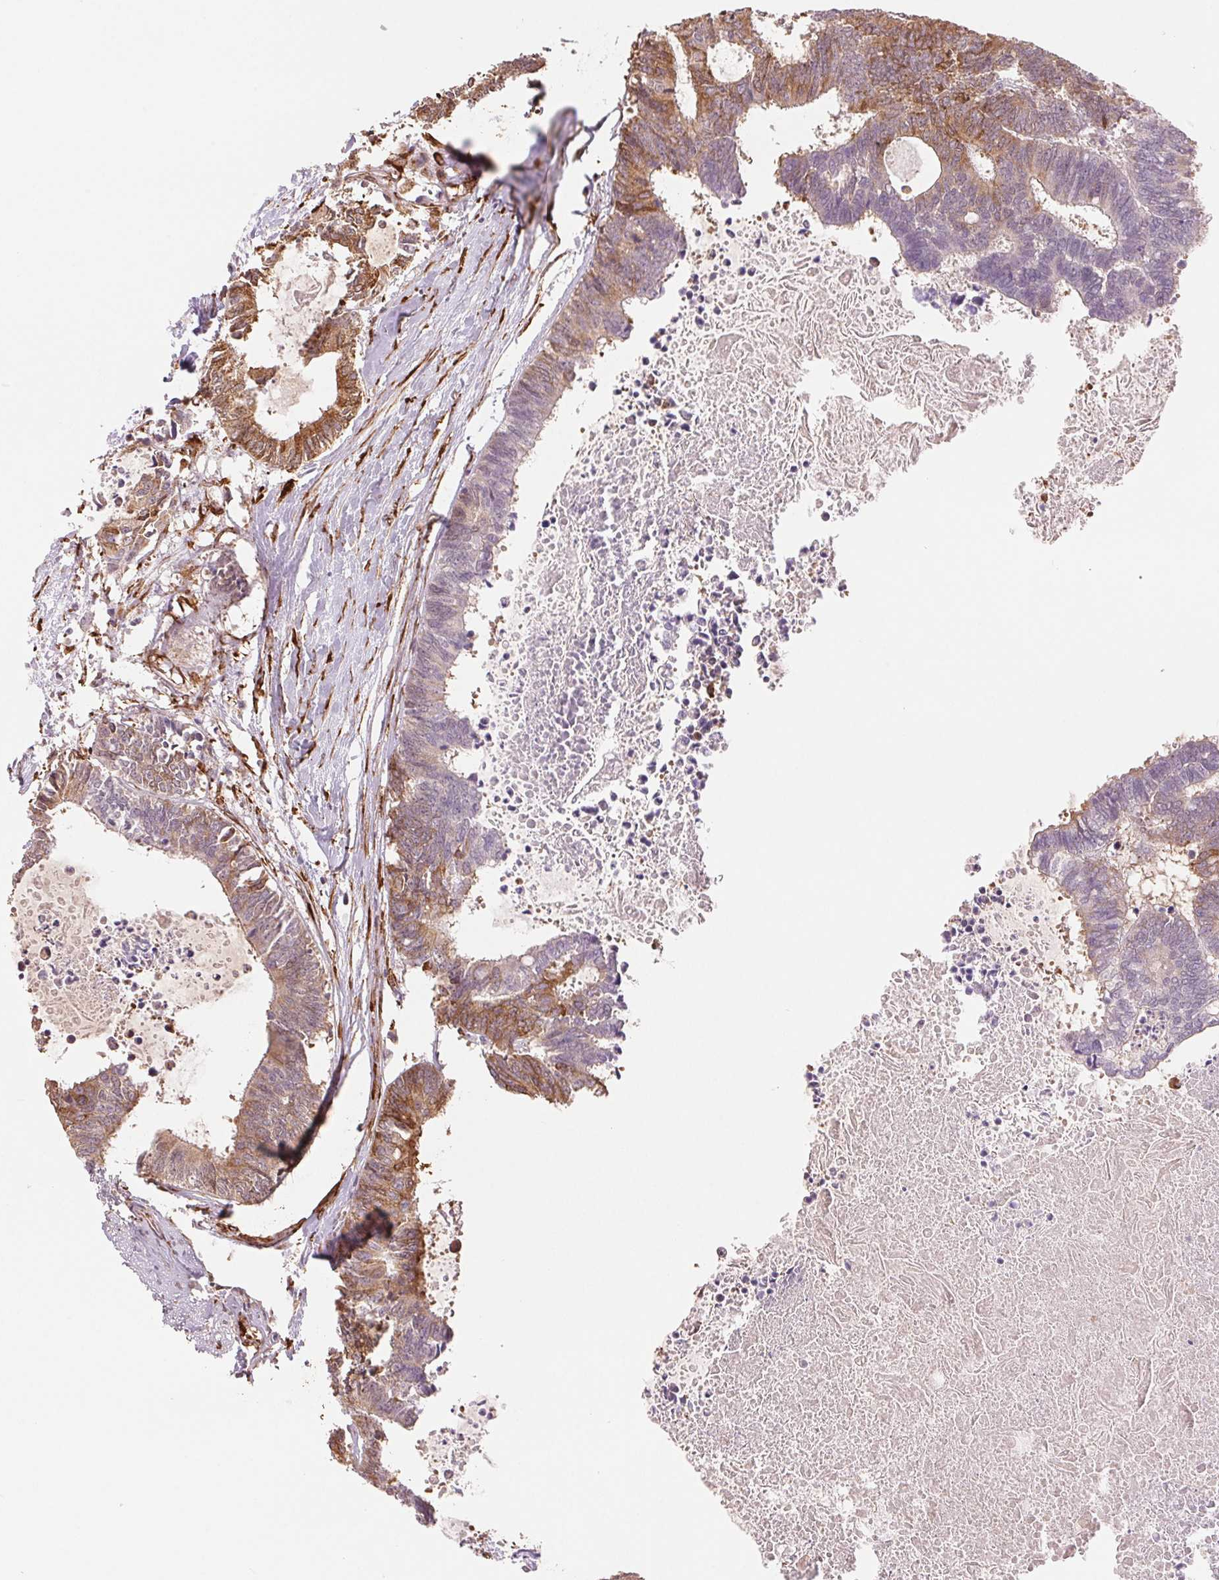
{"staining": {"intensity": "moderate", "quantity": "25%-75%", "location": "cytoplasmic/membranous"}, "tissue": "colorectal cancer", "cell_type": "Tumor cells", "image_type": "cancer", "snomed": [{"axis": "morphology", "description": "Adenocarcinoma, NOS"}, {"axis": "topography", "description": "Colon"}, {"axis": "topography", "description": "Rectum"}], "caption": "Colorectal cancer (adenocarcinoma) stained with a brown dye demonstrates moderate cytoplasmic/membranous positive staining in approximately 25%-75% of tumor cells.", "gene": "FKBP10", "patient": {"sex": "male", "age": 57}}